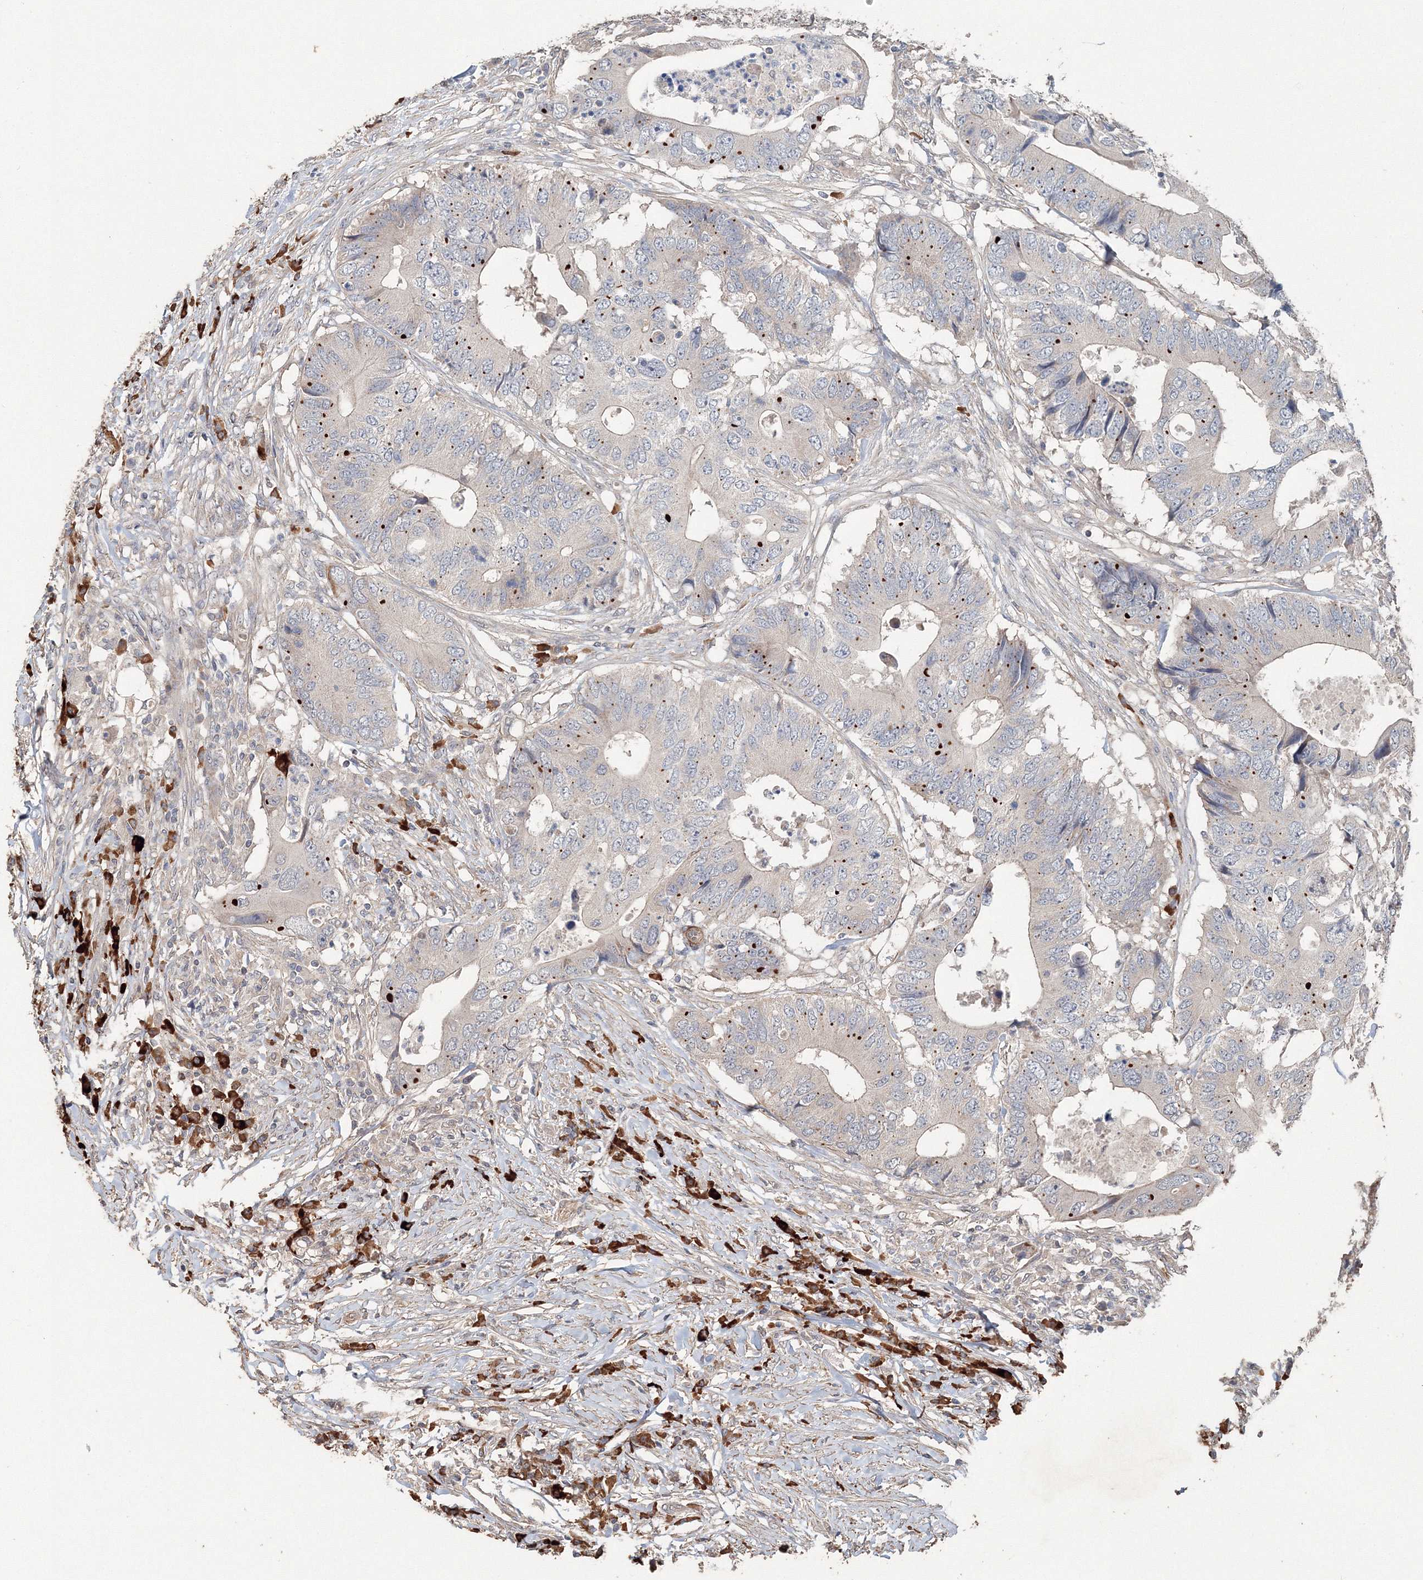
{"staining": {"intensity": "weak", "quantity": "<25%", "location": "cytoplasmic/membranous"}, "tissue": "colorectal cancer", "cell_type": "Tumor cells", "image_type": "cancer", "snomed": [{"axis": "morphology", "description": "Adenocarcinoma, NOS"}, {"axis": "topography", "description": "Colon"}], "caption": "Tumor cells are negative for brown protein staining in colorectal cancer.", "gene": "NALF2", "patient": {"sex": "male", "age": 71}}